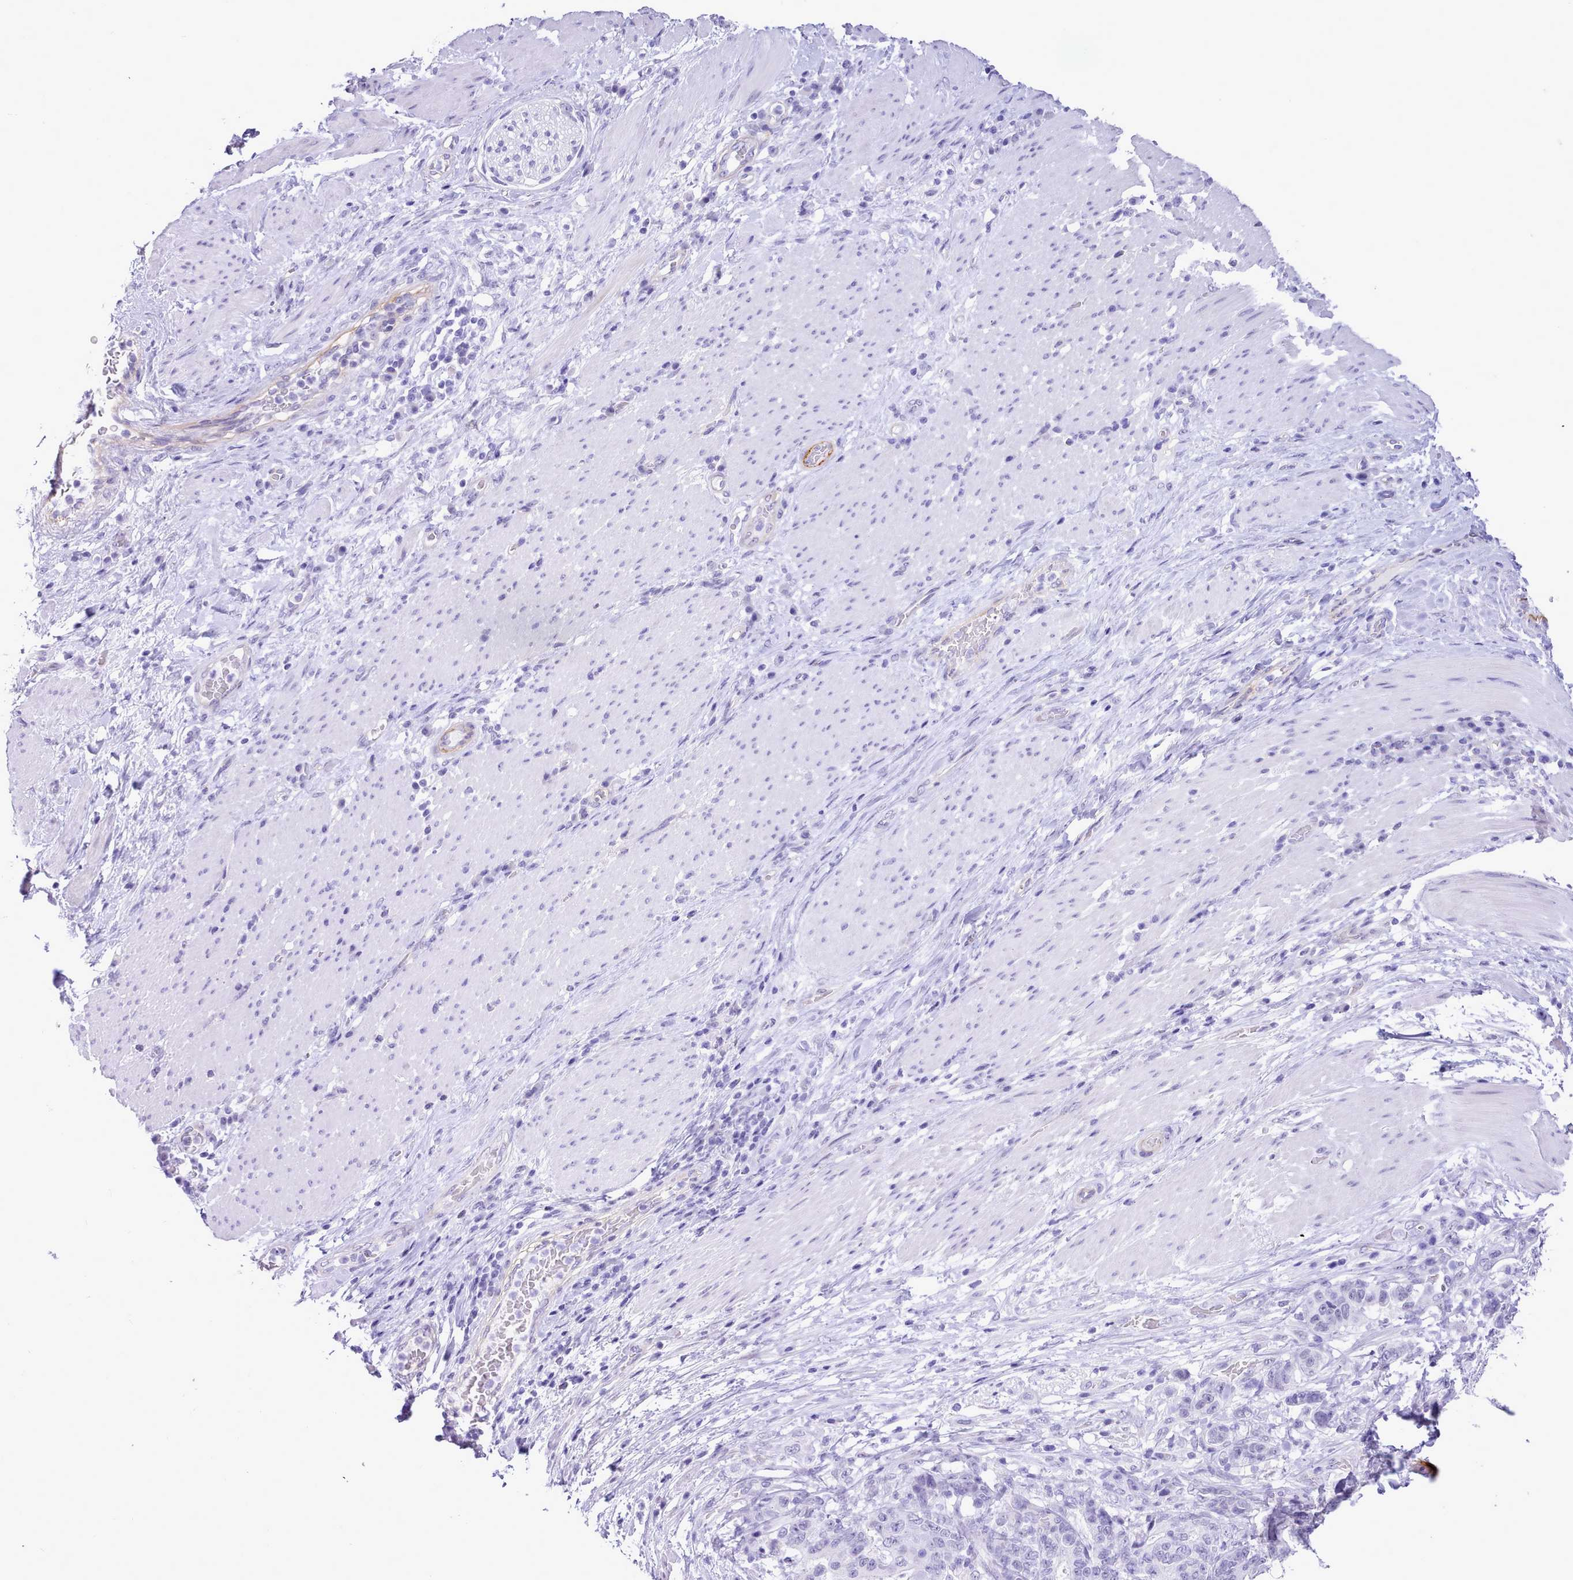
{"staining": {"intensity": "negative", "quantity": "none", "location": "none"}, "tissue": "stomach cancer", "cell_type": "Tumor cells", "image_type": "cancer", "snomed": [{"axis": "morphology", "description": "Normal tissue, NOS"}, {"axis": "morphology", "description": "Adenocarcinoma, NOS"}, {"axis": "topography", "description": "Stomach"}], "caption": "DAB (3,3'-diaminobenzidine) immunohistochemical staining of human stomach adenocarcinoma reveals no significant staining in tumor cells.", "gene": "LRRC37A", "patient": {"sex": "female", "age": 64}}